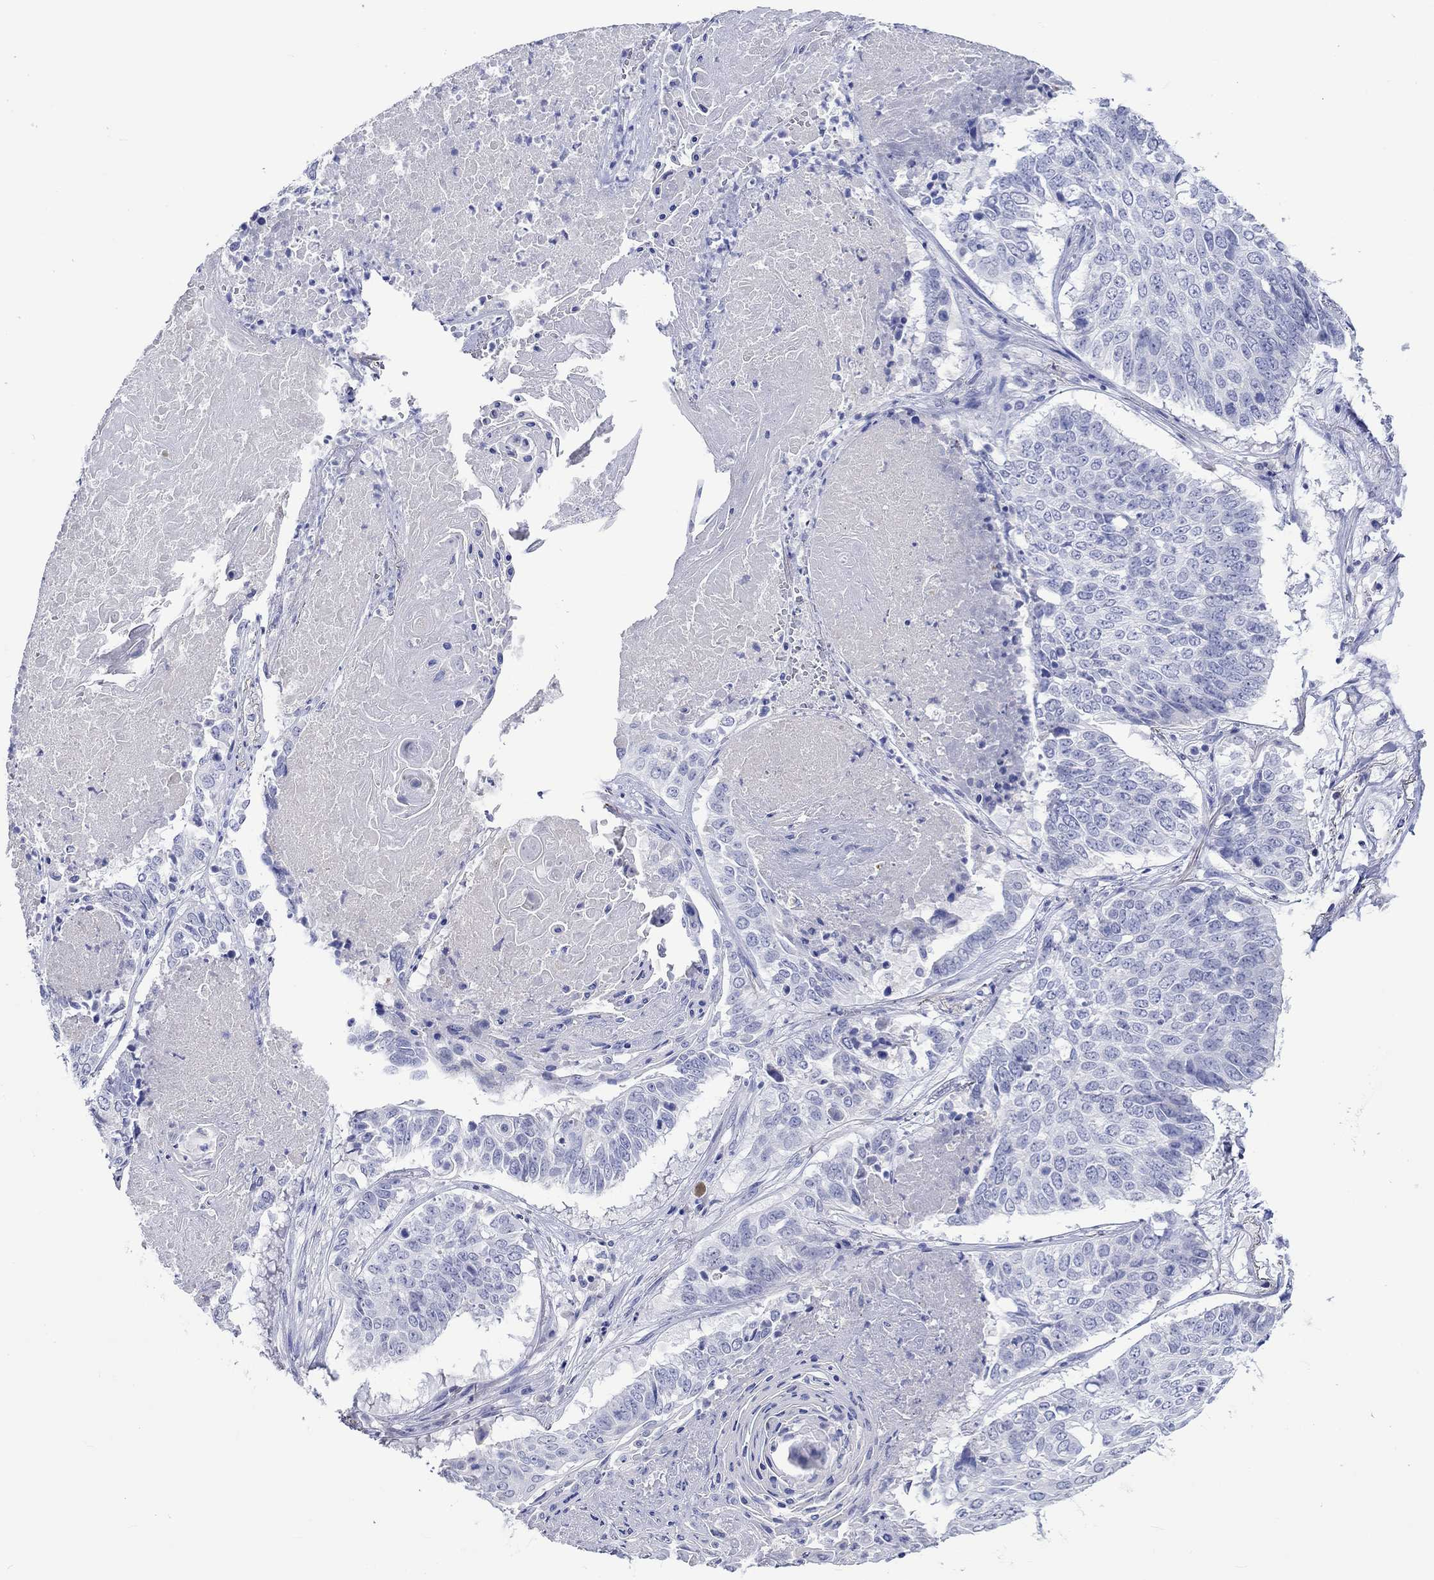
{"staining": {"intensity": "negative", "quantity": "none", "location": "none"}, "tissue": "lung cancer", "cell_type": "Tumor cells", "image_type": "cancer", "snomed": [{"axis": "morphology", "description": "Squamous cell carcinoma, NOS"}, {"axis": "topography", "description": "Lung"}], "caption": "DAB (3,3'-diaminobenzidine) immunohistochemical staining of human lung cancer demonstrates no significant staining in tumor cells.", "gene": "KLHL35", "patient": {"sex": "male", "age": 64}}